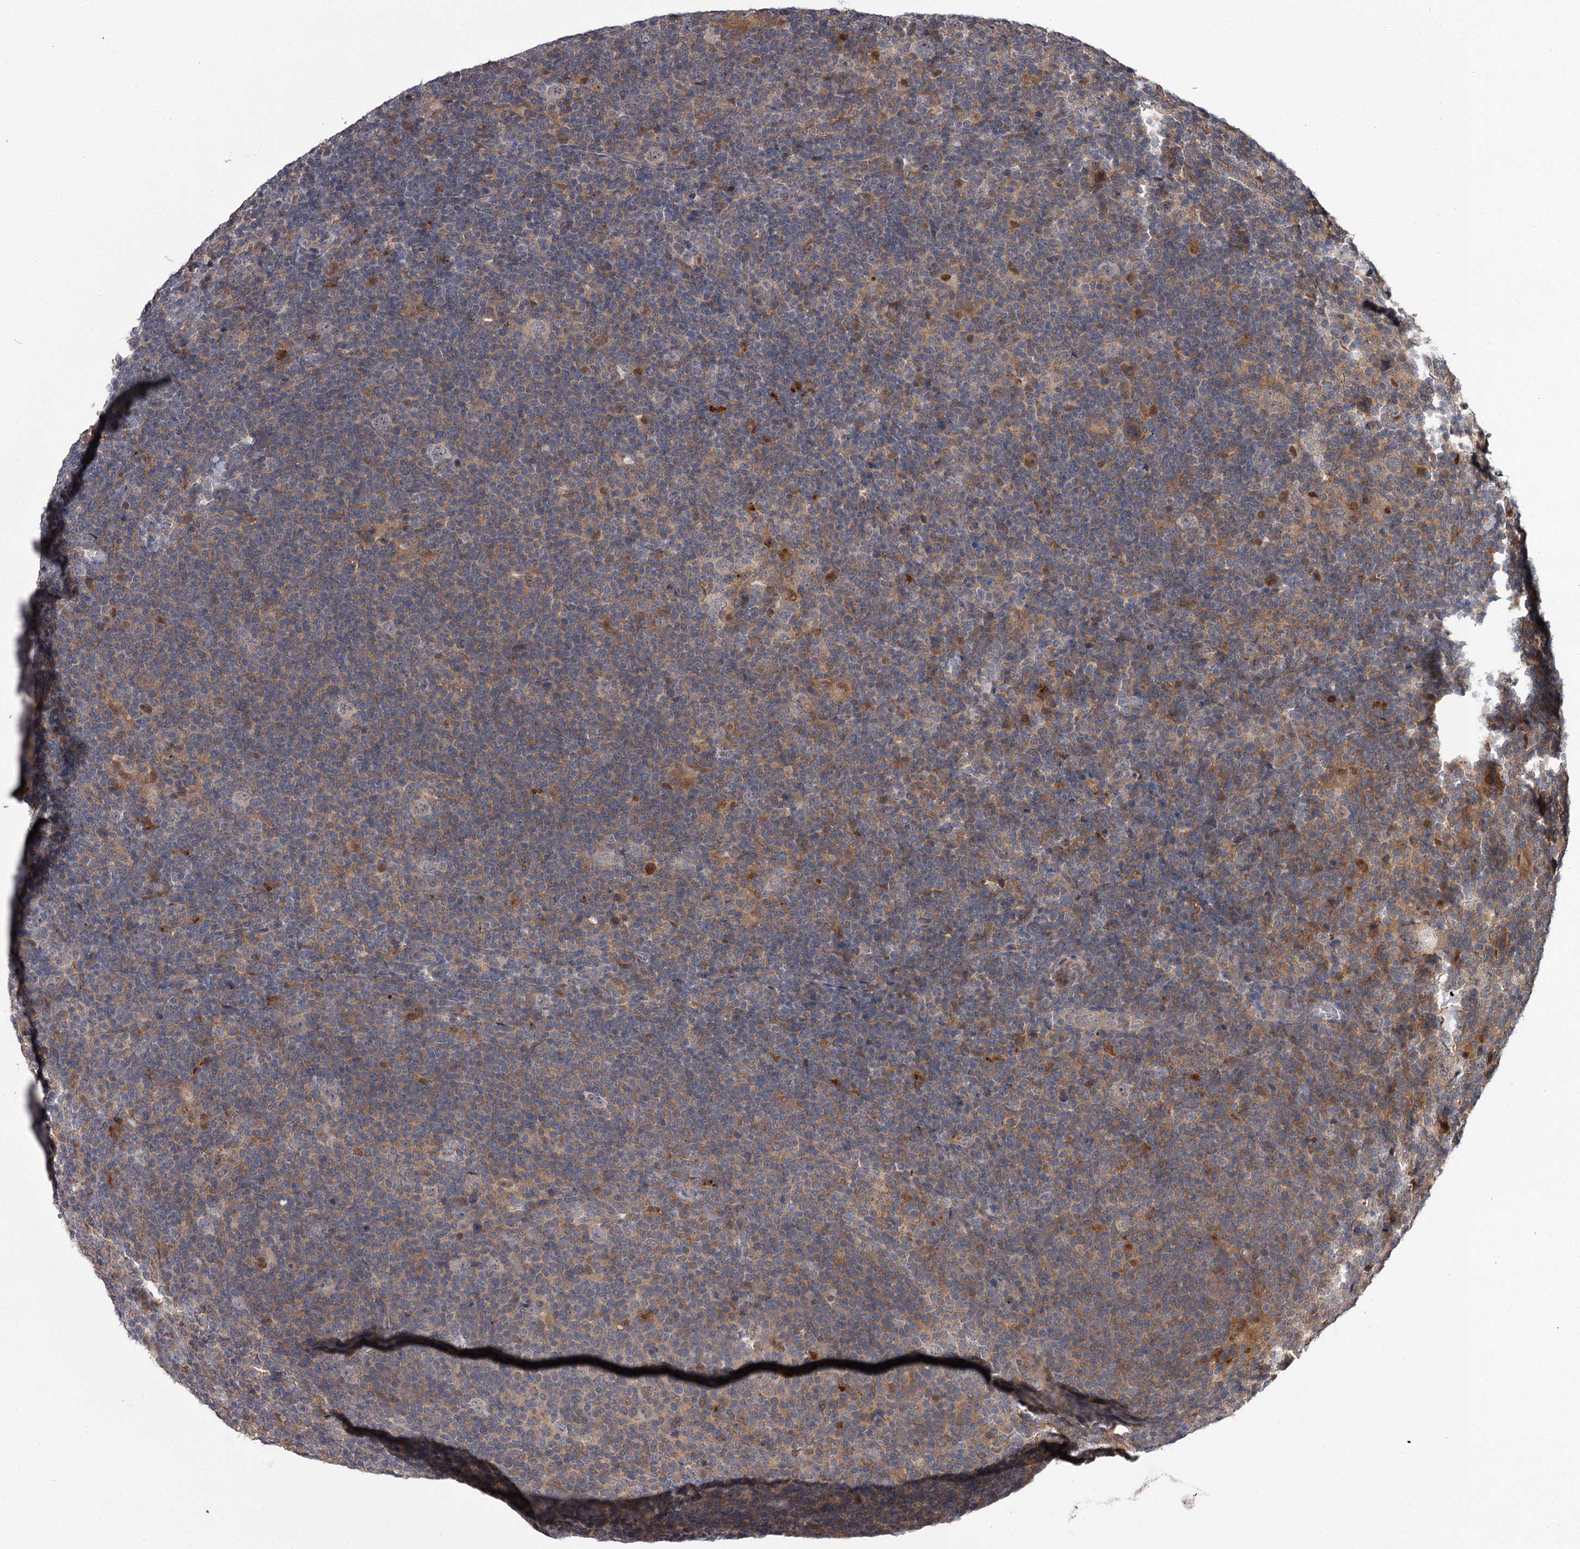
{"staining": {"intensity": "negative", "quantity": "none", "location": "none"}, "tissue": "lymphoma", "cell_type": "Tumor cells", "image_type": "cancer", "snomed": [{"axis": "morphology", "description": "Hodgkin's disease, NOS"}, {"axis": "topography", "description": "Lymph node"}], "caption": "Micrograph shows no significant protein positivity in tumor cells of Hodgkin's disease.", "gene": "DAO", "patient": {"sex": "female", "age": 57}}